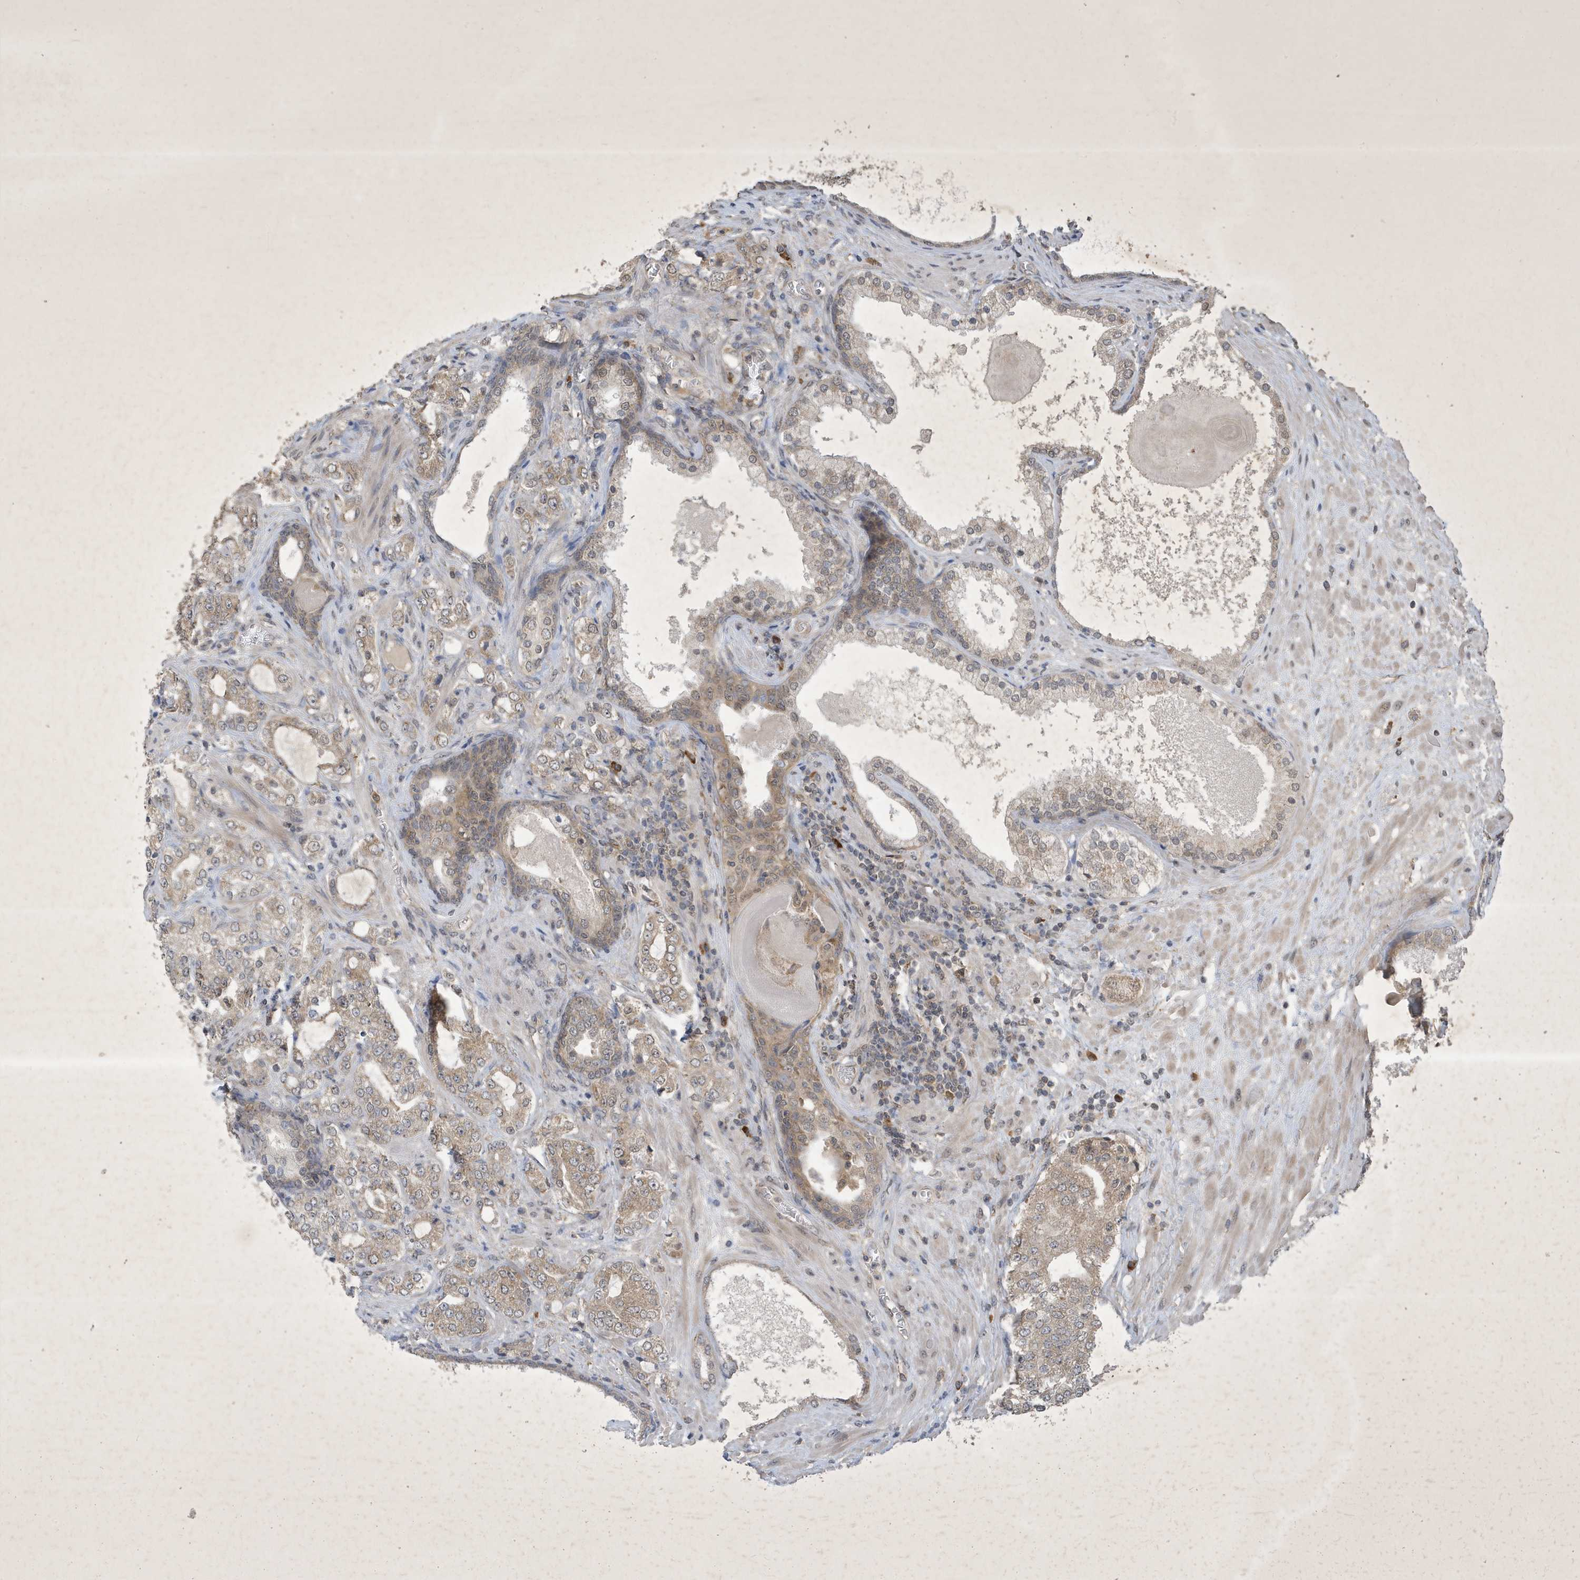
{"staining": {"intensity": "weak", "quantity": "<25%", "location": "cytoplasmic/membranous"}, "tissue": "prostate cancer", "cell_type": "Tumor cells", "image_type": "cancer", "snomed": [{"axis": "morphology", "description": "Adenocarcinoma, High grade"}, {"axis": "topography", "description": "Prostate"}], "caption": "Protein analysis of prostate cancer (high-grade adenocarcinoma) reveals no significant staining in tumor cells. Nuclei are stained in blue.", "gene": "STX10", "patient": {"sex": "male", "age": 64}}